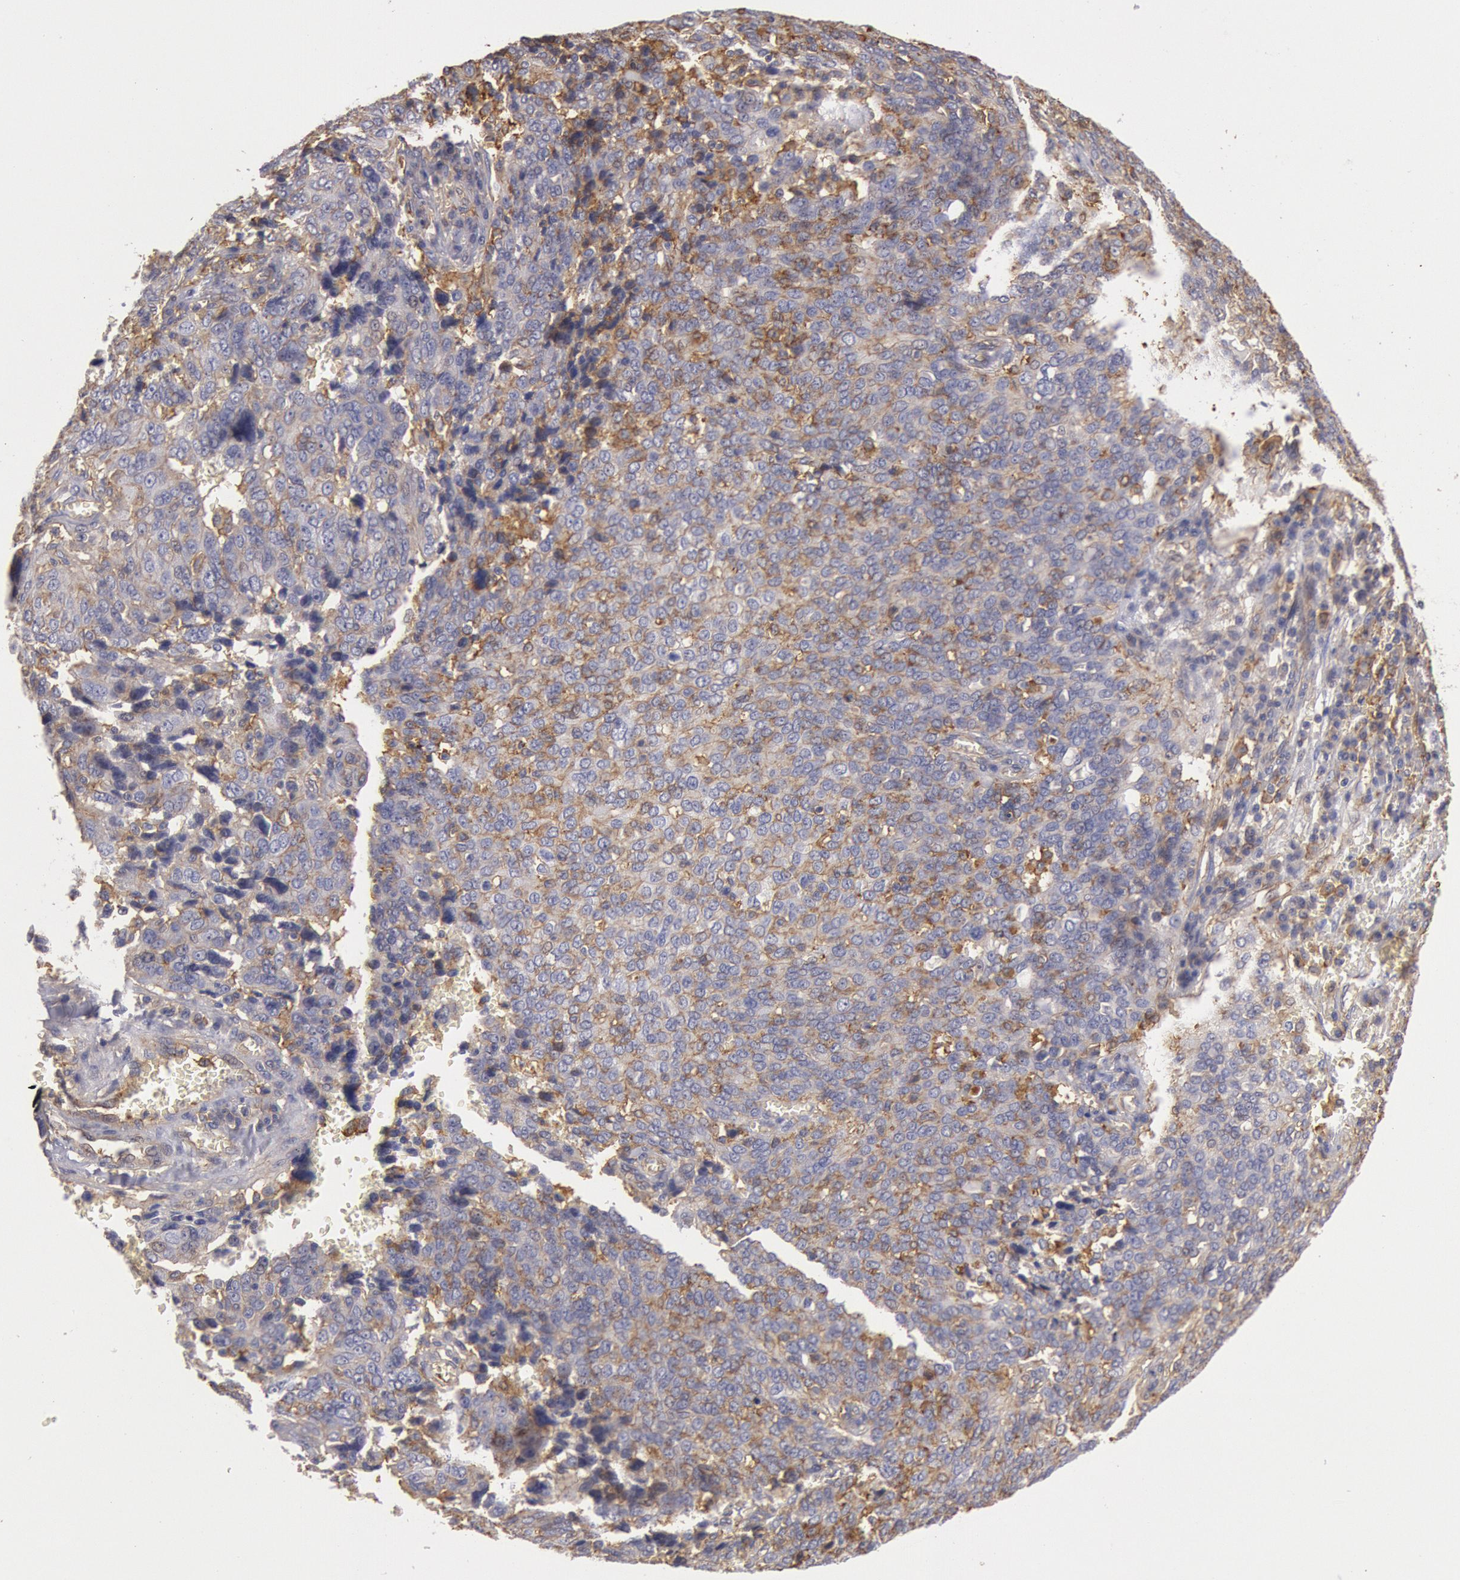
{"staining": {"intensity": "moderate", "quantity": "25%-75%", "location": "cytoplasmic/membranous"}, "tissue": "ovarian cancer", "cell_type": "Tumor cells", "image_type": "cancer", "snomed": [{"axis": "morphology", "description": "Carcinoma, endometroid"}, {"axis": "topography", "description": "Ovary"}], "caption": "A medium amount of moderate cytoplasmic/membranous expression is seen in approximately 25%-75% of tumor cells in ovarian cancer tissue.", "gene": "SNAP23", "patient": {"sex": "female", "age": 75}}